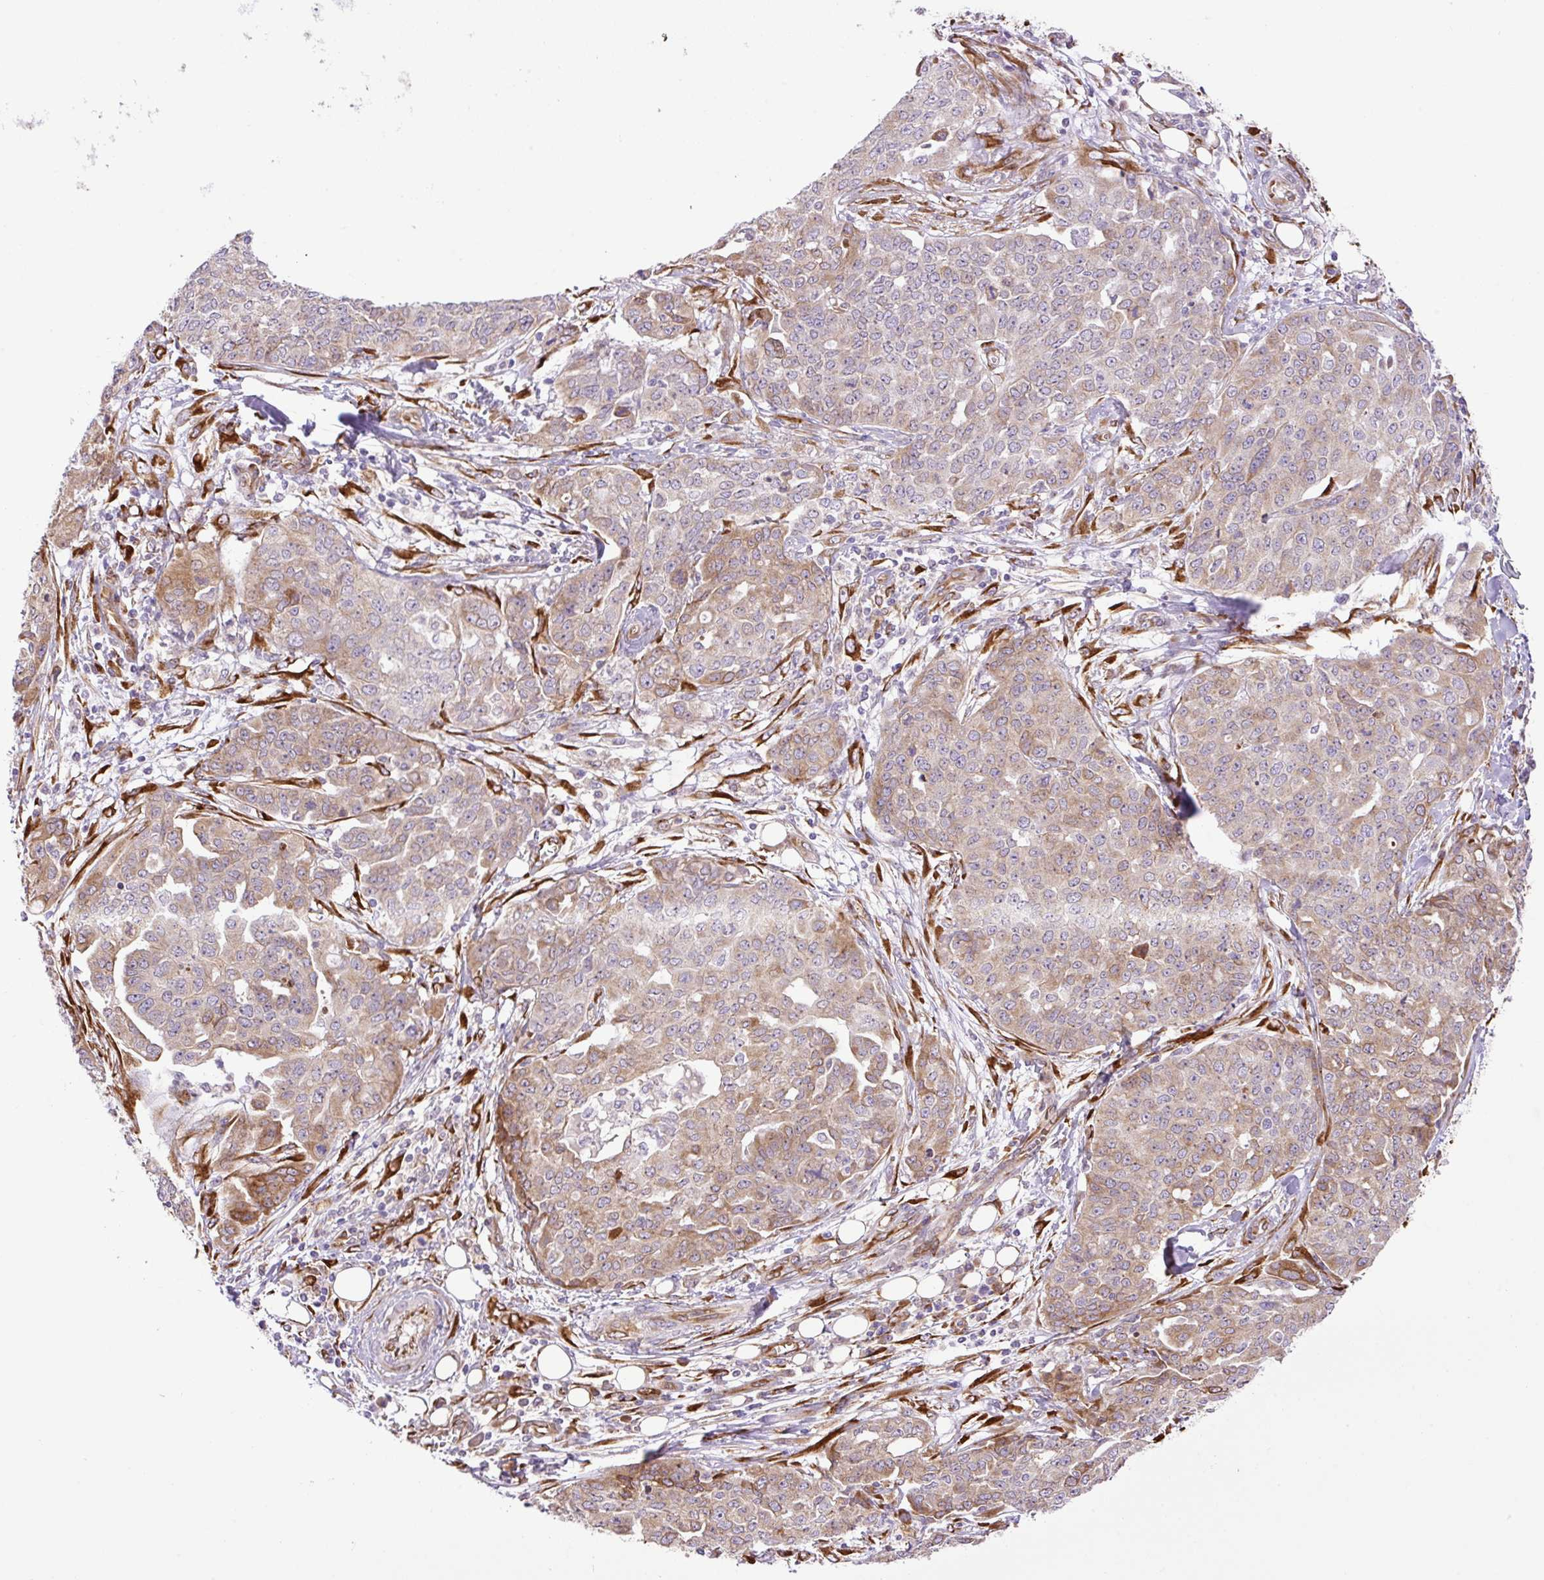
{"staining": {"intensity": "moderate", "quantity": "25%-75%", "location": "cytoplasmic/membranous"}, "tissue": "ovarian cancer", "cell_type": "Tumor cells", "image_type": "cancer", "snomed": [{"axis": "morphology", "description": "Cystadenocarcinoma, serous, NOS"}, {"axis": "topography", "description": "Soft tissue"}, {"axis": "topography", "description": "Ovary"}], "caption": "Serous cystadenocarcinoma (ovarian) stained with immunohistochemistry (IHC) reveals moderate cytoplasmic/membranous positivity in about 25%-75% of tumor cells.", "gene": "RAB30", "patient": {"sex": "female", "age": 57}}